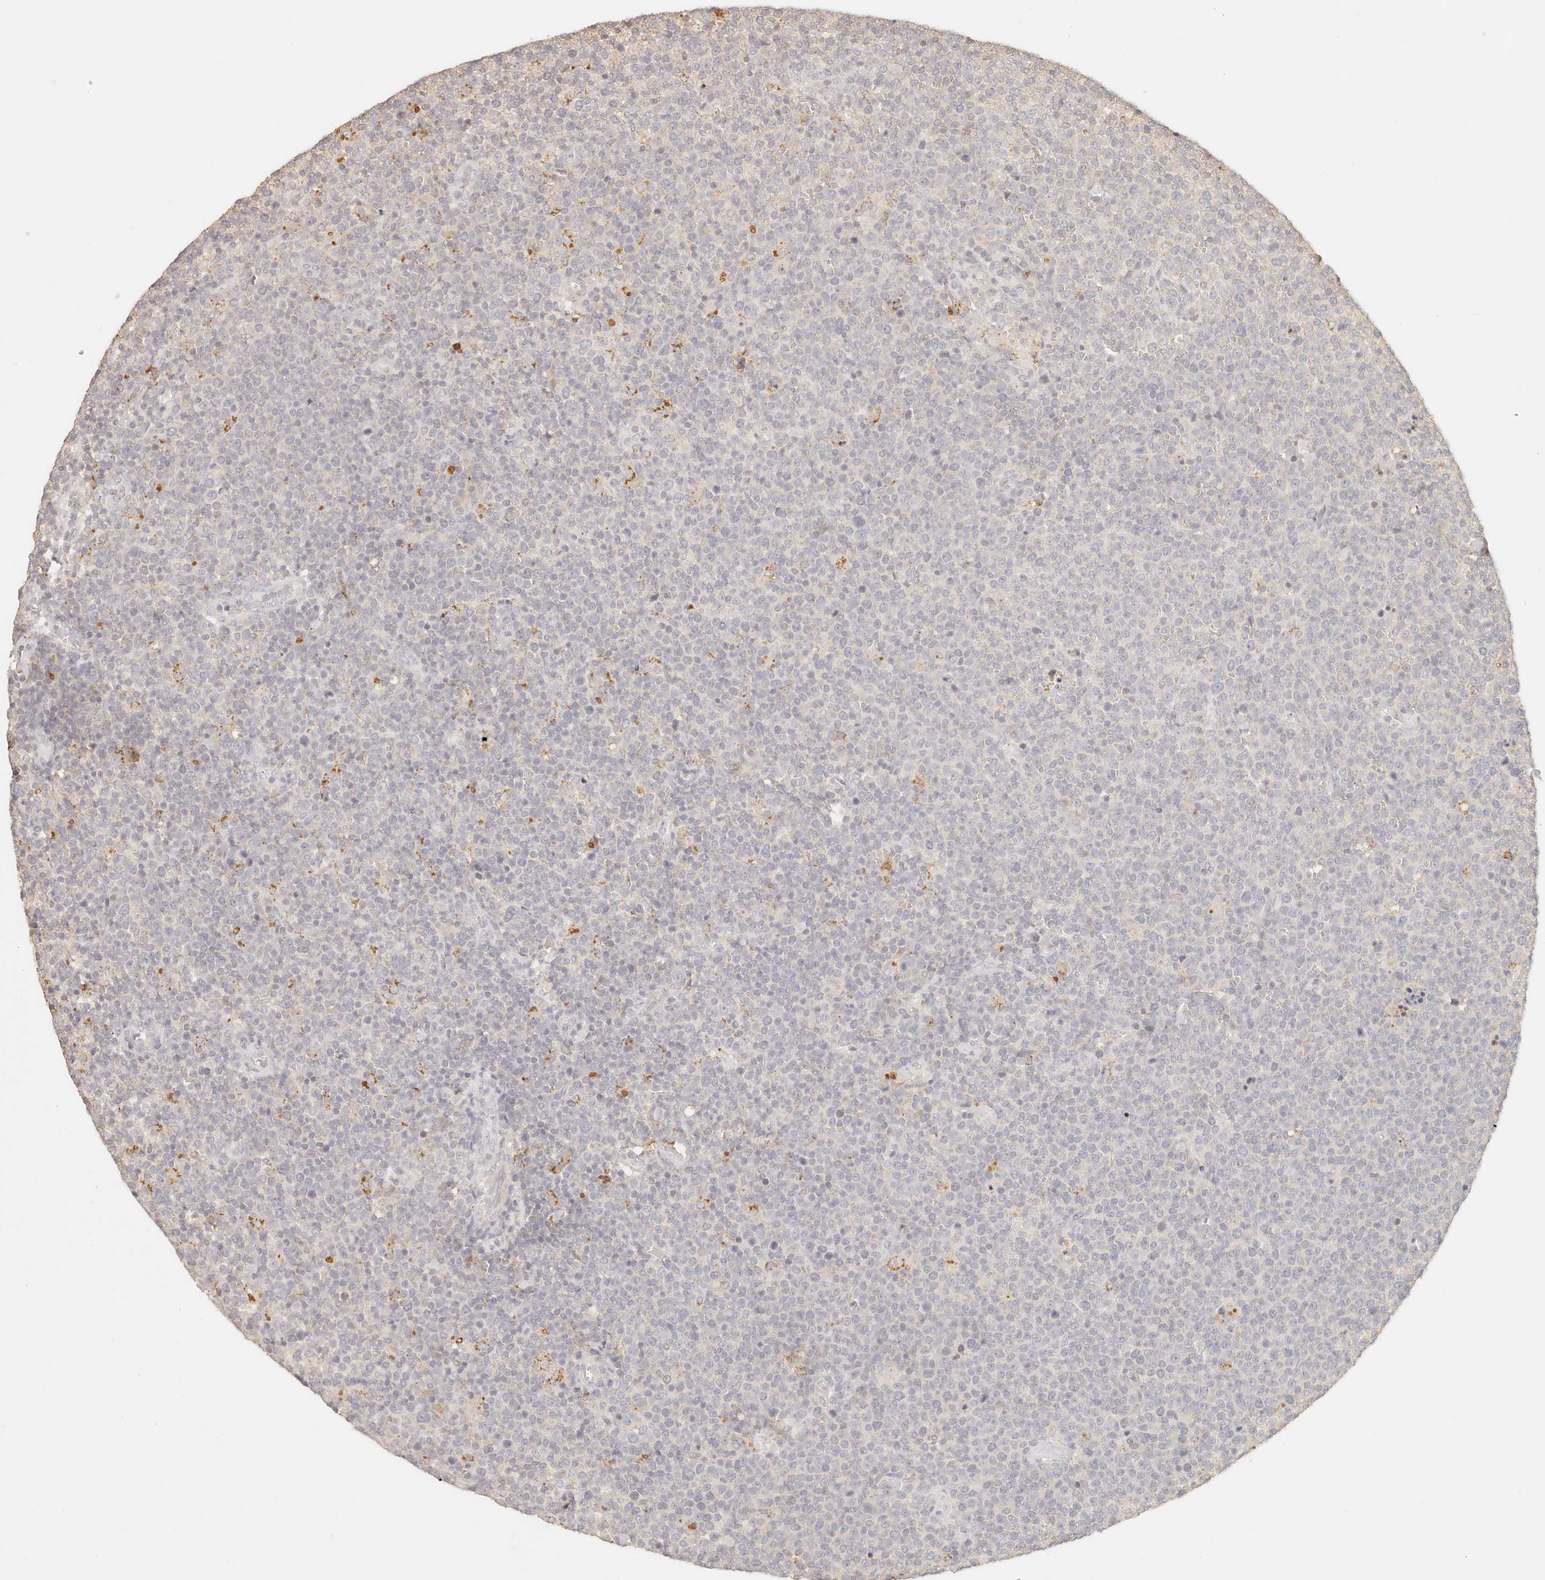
{"staining": {"intensity": "negative", "quantity": "none", "location": "none"}, "tissue": "lymphoma", "cell_type": "Tumor cells", "image_type": "cancer", "snomed": [{"axis": "morphology", "description": "Malignant lymphoma, non-Hodgkin's type, High grade"}, {"axis": "topography", "description": "Lymph node"}], "caption": "DAB (3,3'-diaminobenzidine) immunohistochemical staining of high-grade malignant lymphoma, non-Hodgkin's type exhibits no significant staining in tumor cells. Nuclei are stained in blue.", "gene": "CNMD", "patient": {"sex": "male", "age": 61}}